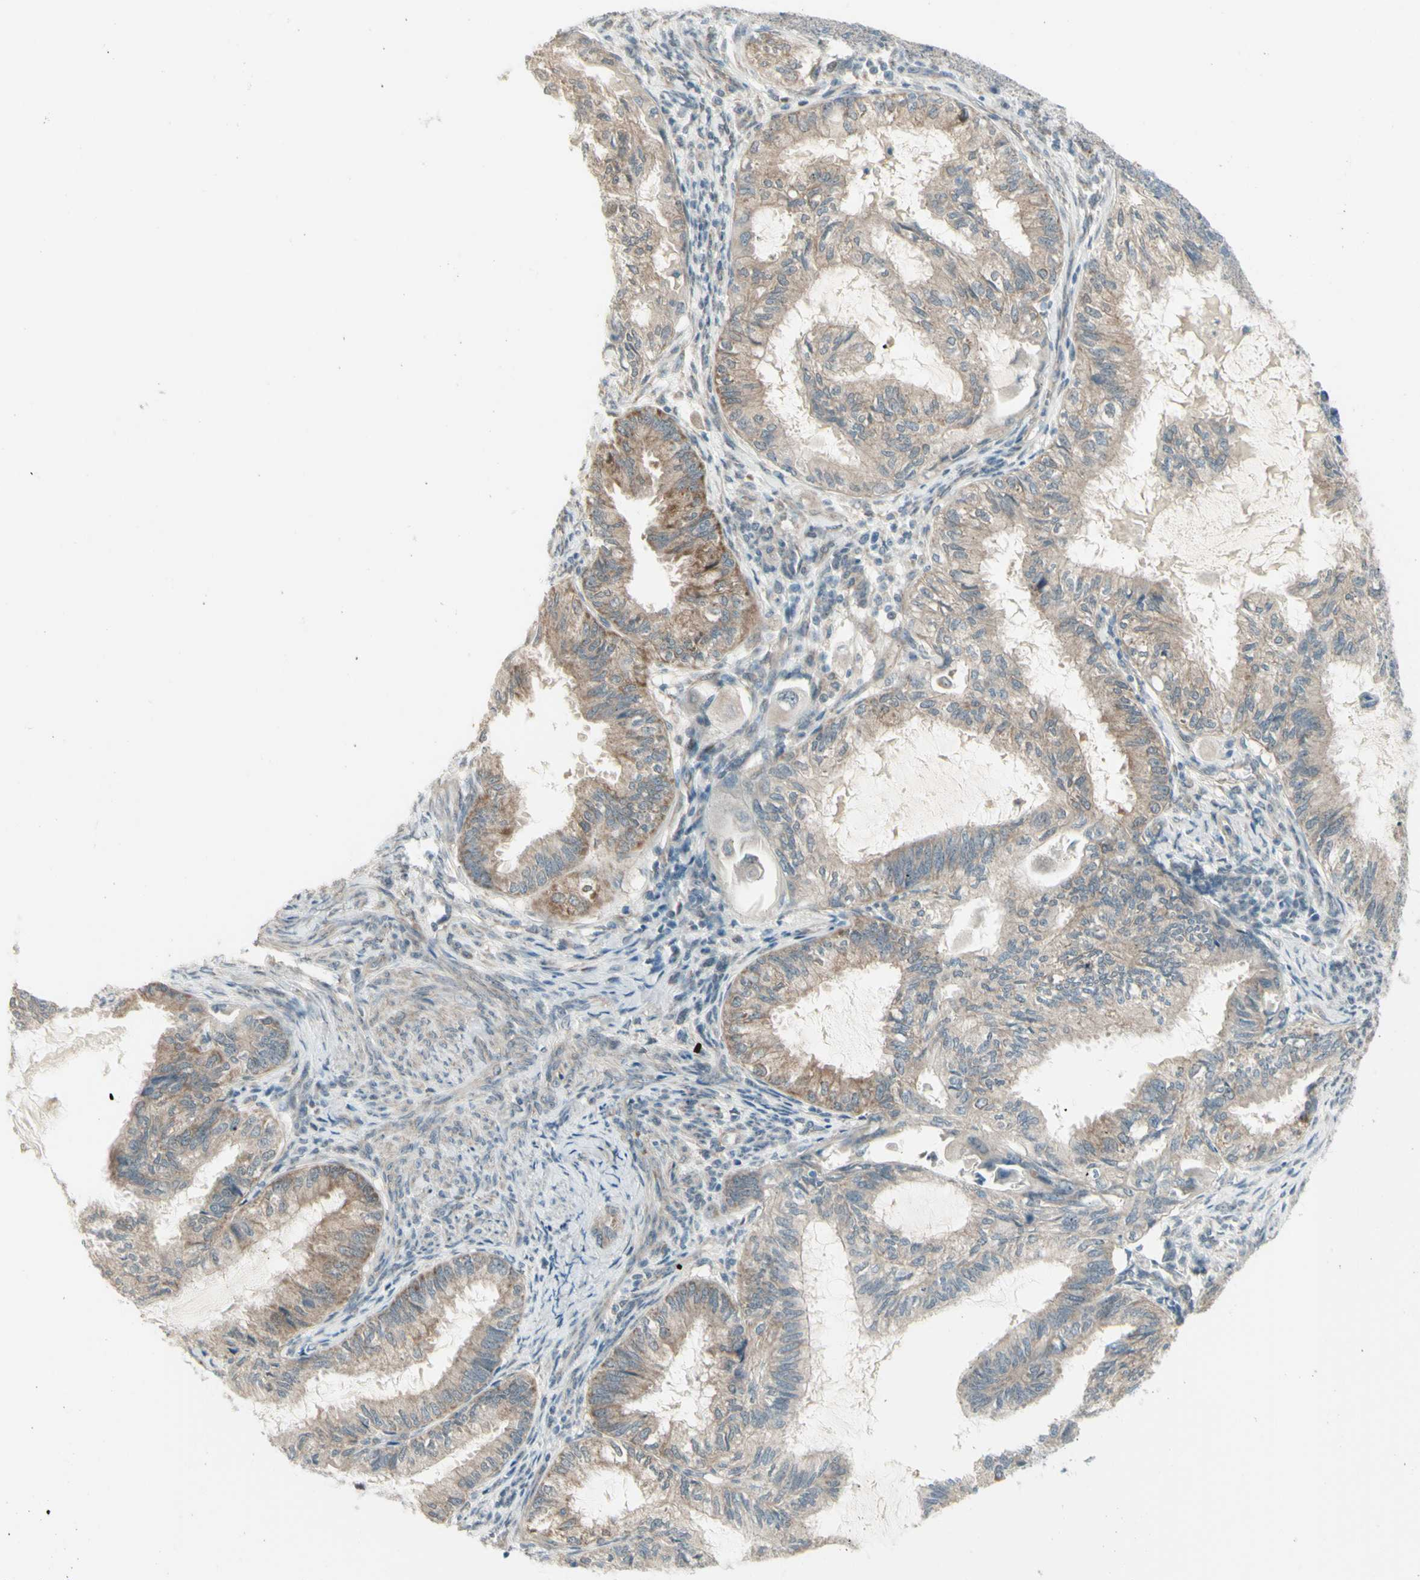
{"staining": {"intensity": "weak", "quantity": ">75%", "location": "cytoplasmic/membranous"}, "tissue": "cervical cancer", "cell_type": "Tumor cells", "image_type": "cancer", "snomed": [{"axis": "morphology", "description": "Normal tissue, NOS"}, {"axis": "morphology", "description": "Adenocarcinoma, NOS"}, {"axis": "topography", "description": "Cervix"}, {"axis": "topography", "description": "Endometrium"}], "caption": "This histopathology image shows cervical cancer (adenocarcinoma) stained with immunohistochemistry to label a protein in brown. The cytoplasmic/membranous of tumor cells show weak positivity for the protein. Nuclei are counter-stained blue.", "gene": "NAXD", "patient": {"sex": "female", "age": 86}}